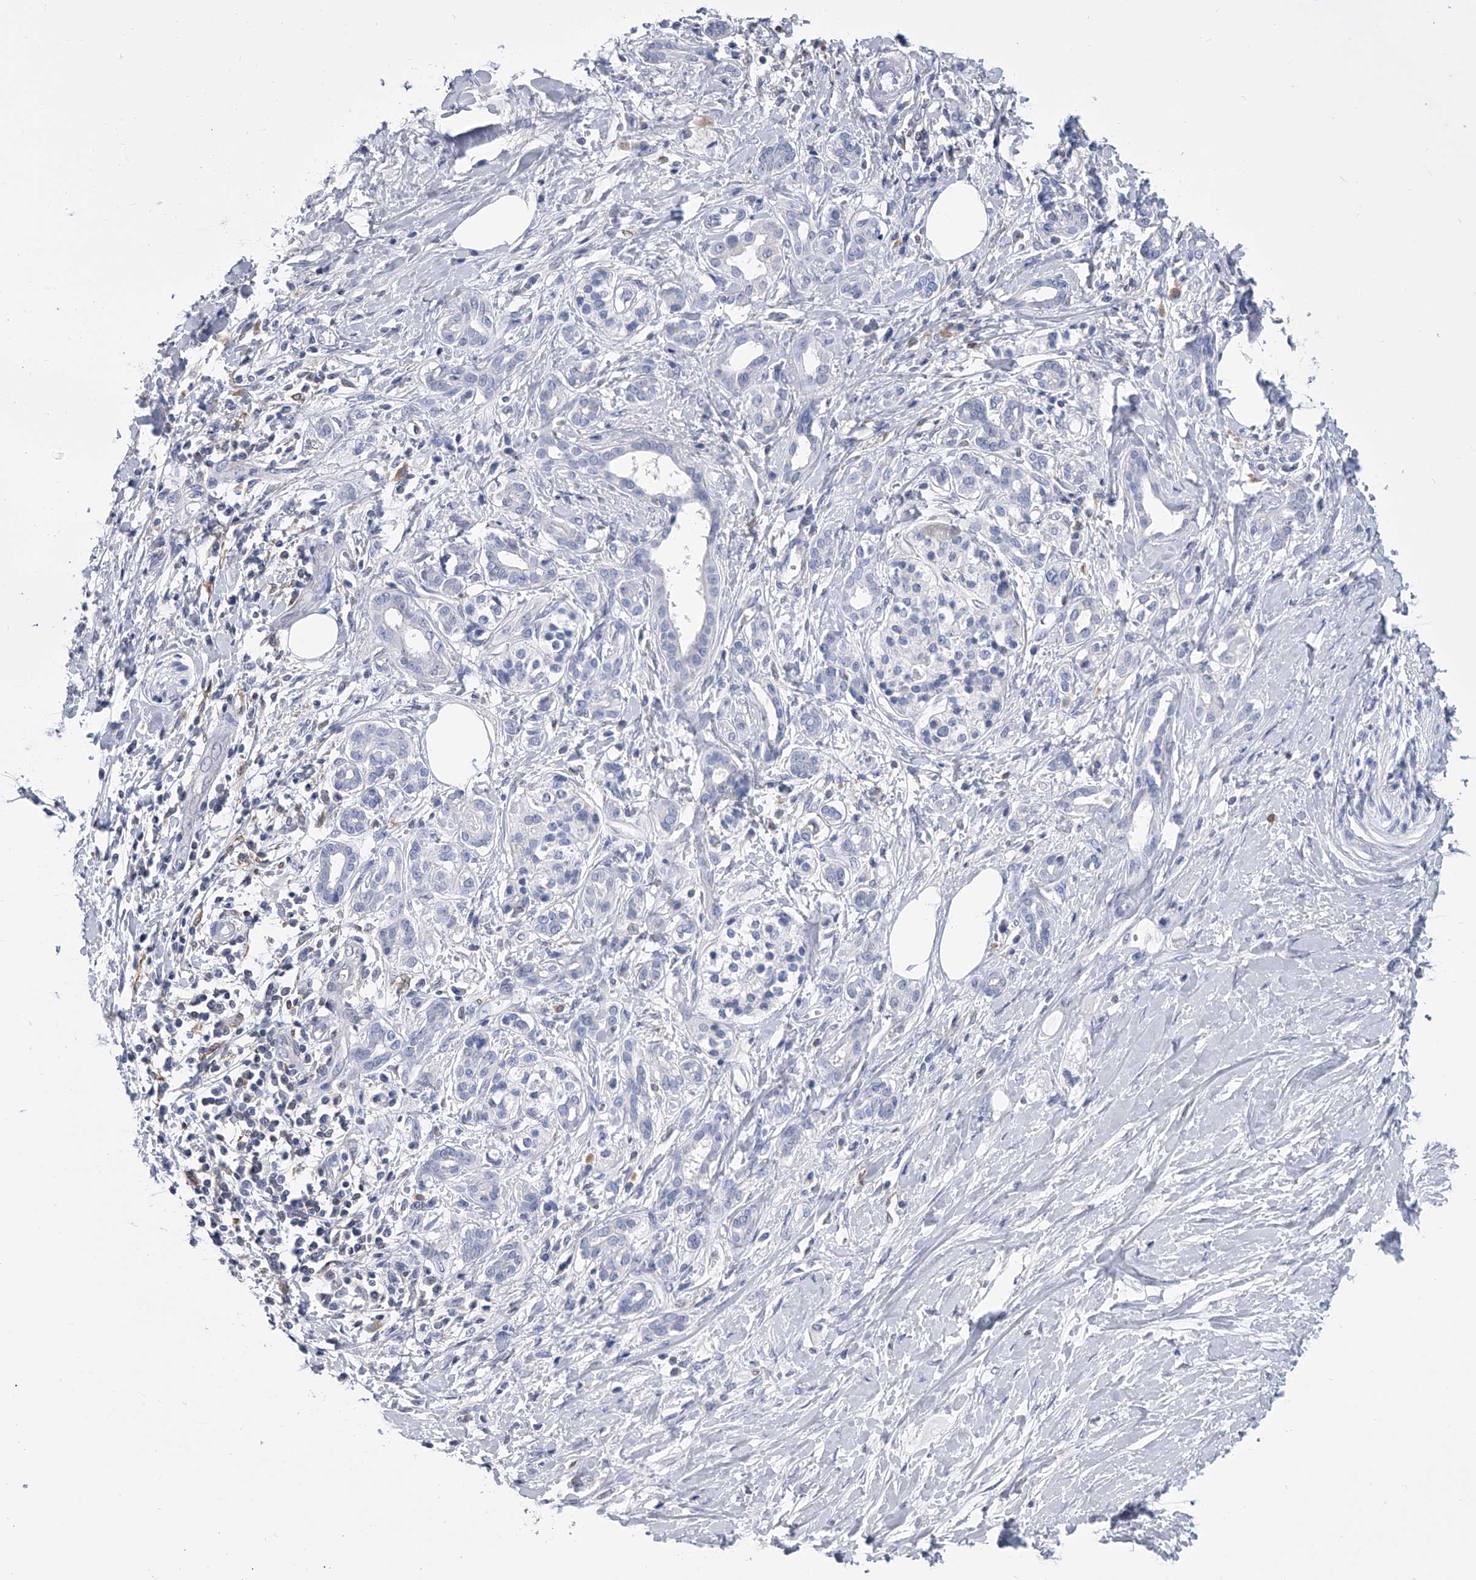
{"staining": {"intensity": "negative", "quantity": "none", "location": "none"}, "tissue": "pancreatic cancer", "cell_type": "Tumor cells", "image_type": "cancer", "snomed": [{"axis": "morphology", "description": "Adenocarcinoma, NOS"}, {"axis": "topography", "description": "Pancreas"}], "caption": "Tumor cells show no significant protein expression in pancreatic cancer (adenocarcinoma). (IHC, brightfield microscopy, high magnification).", "gene": "SERPINB9", "patient": {"sex": "female", "age": 56}}